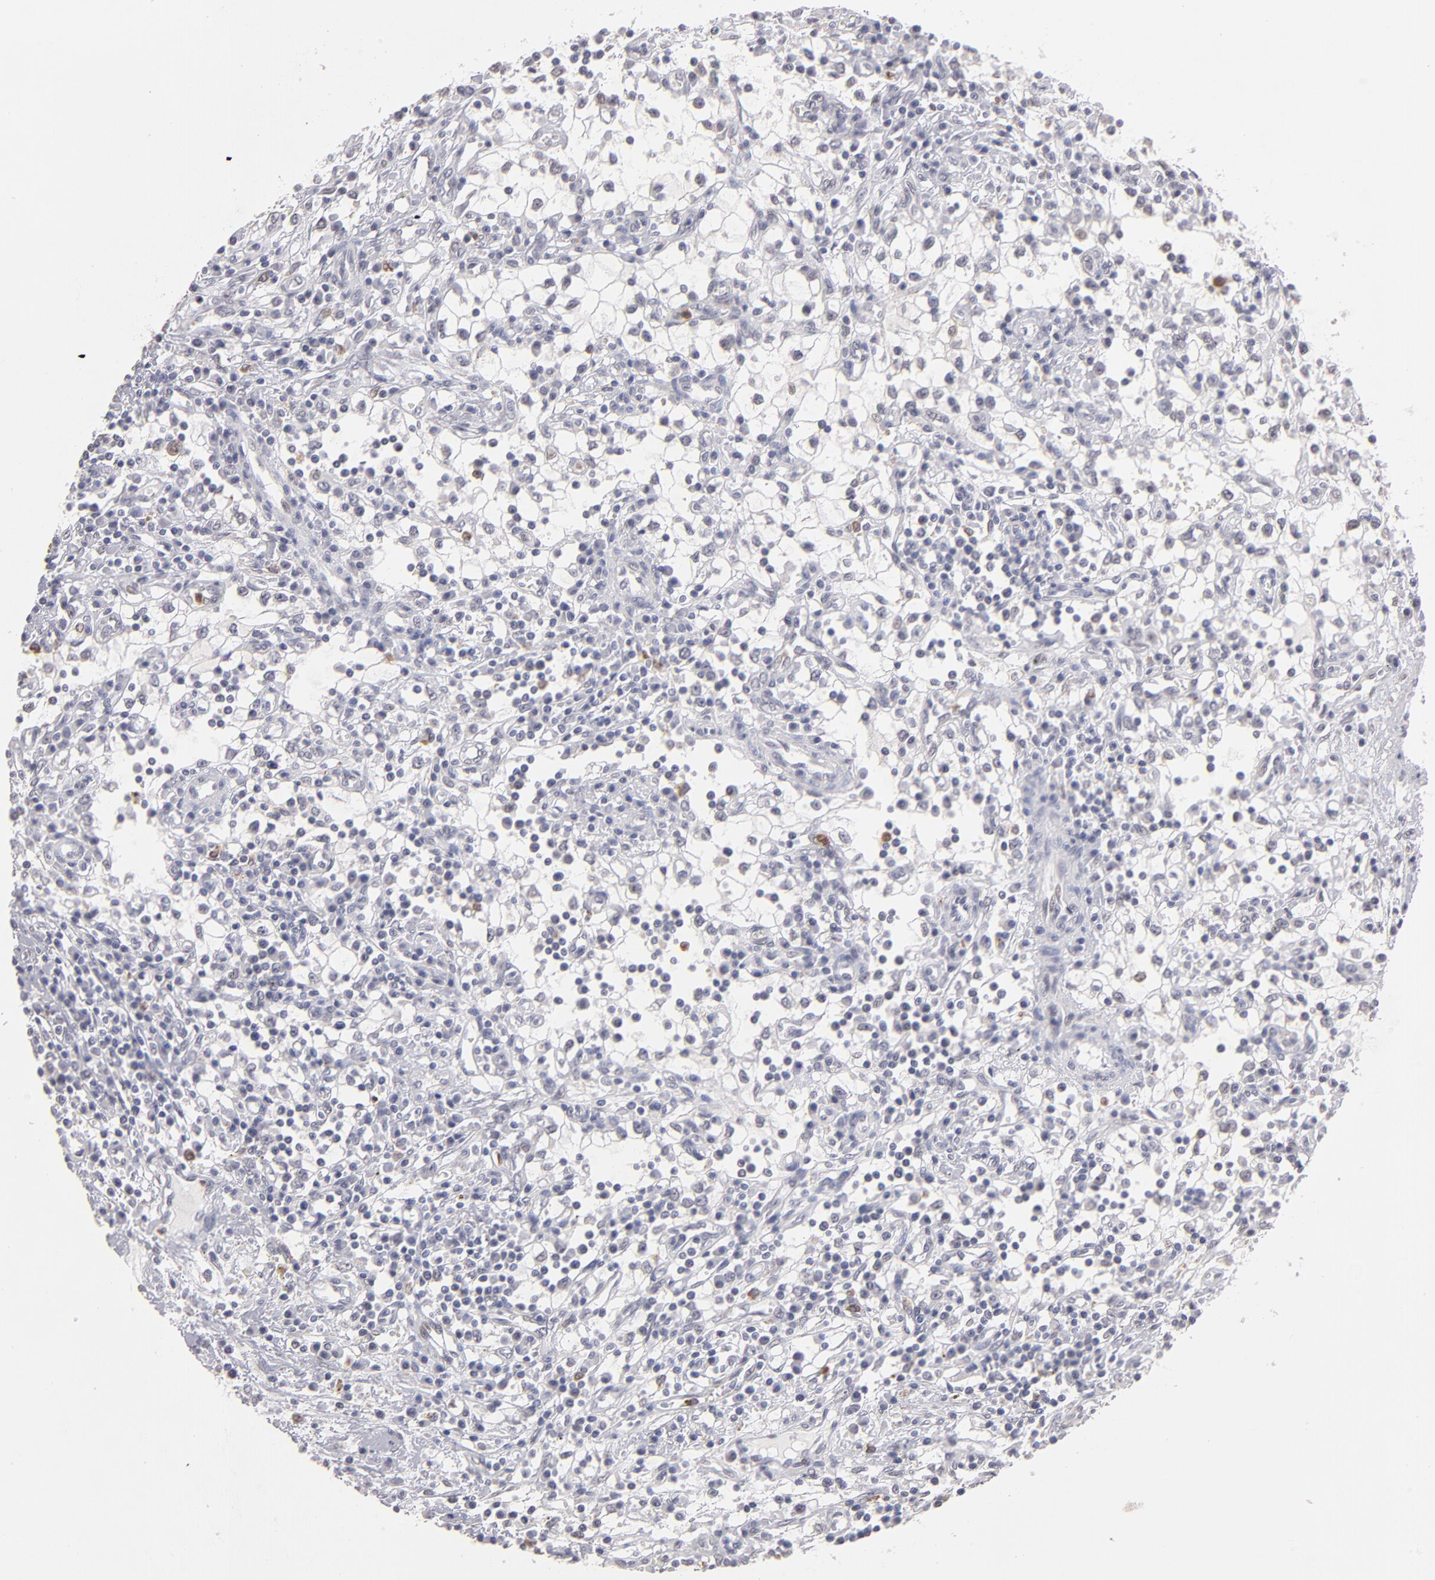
{"staining": {"intensity": "negative", "quantity": "none", "location": "none"}, "tissue": "renal cancer", "cell_type": "Tumor cells", "image_type": "cancer", "snomed": [{"axis": "morphology", "description": "Adenocarcinoma, NOS"}, {"axis": "topography", "description": "Kidney"}], "caption": "The immunohistochemistry (IHC) image has no significant expression in tumor cells of renal cancer (adenocarcinoma) tissue.", "gene": "MGAM", "patient": {"sex": "male", "age": 82}}